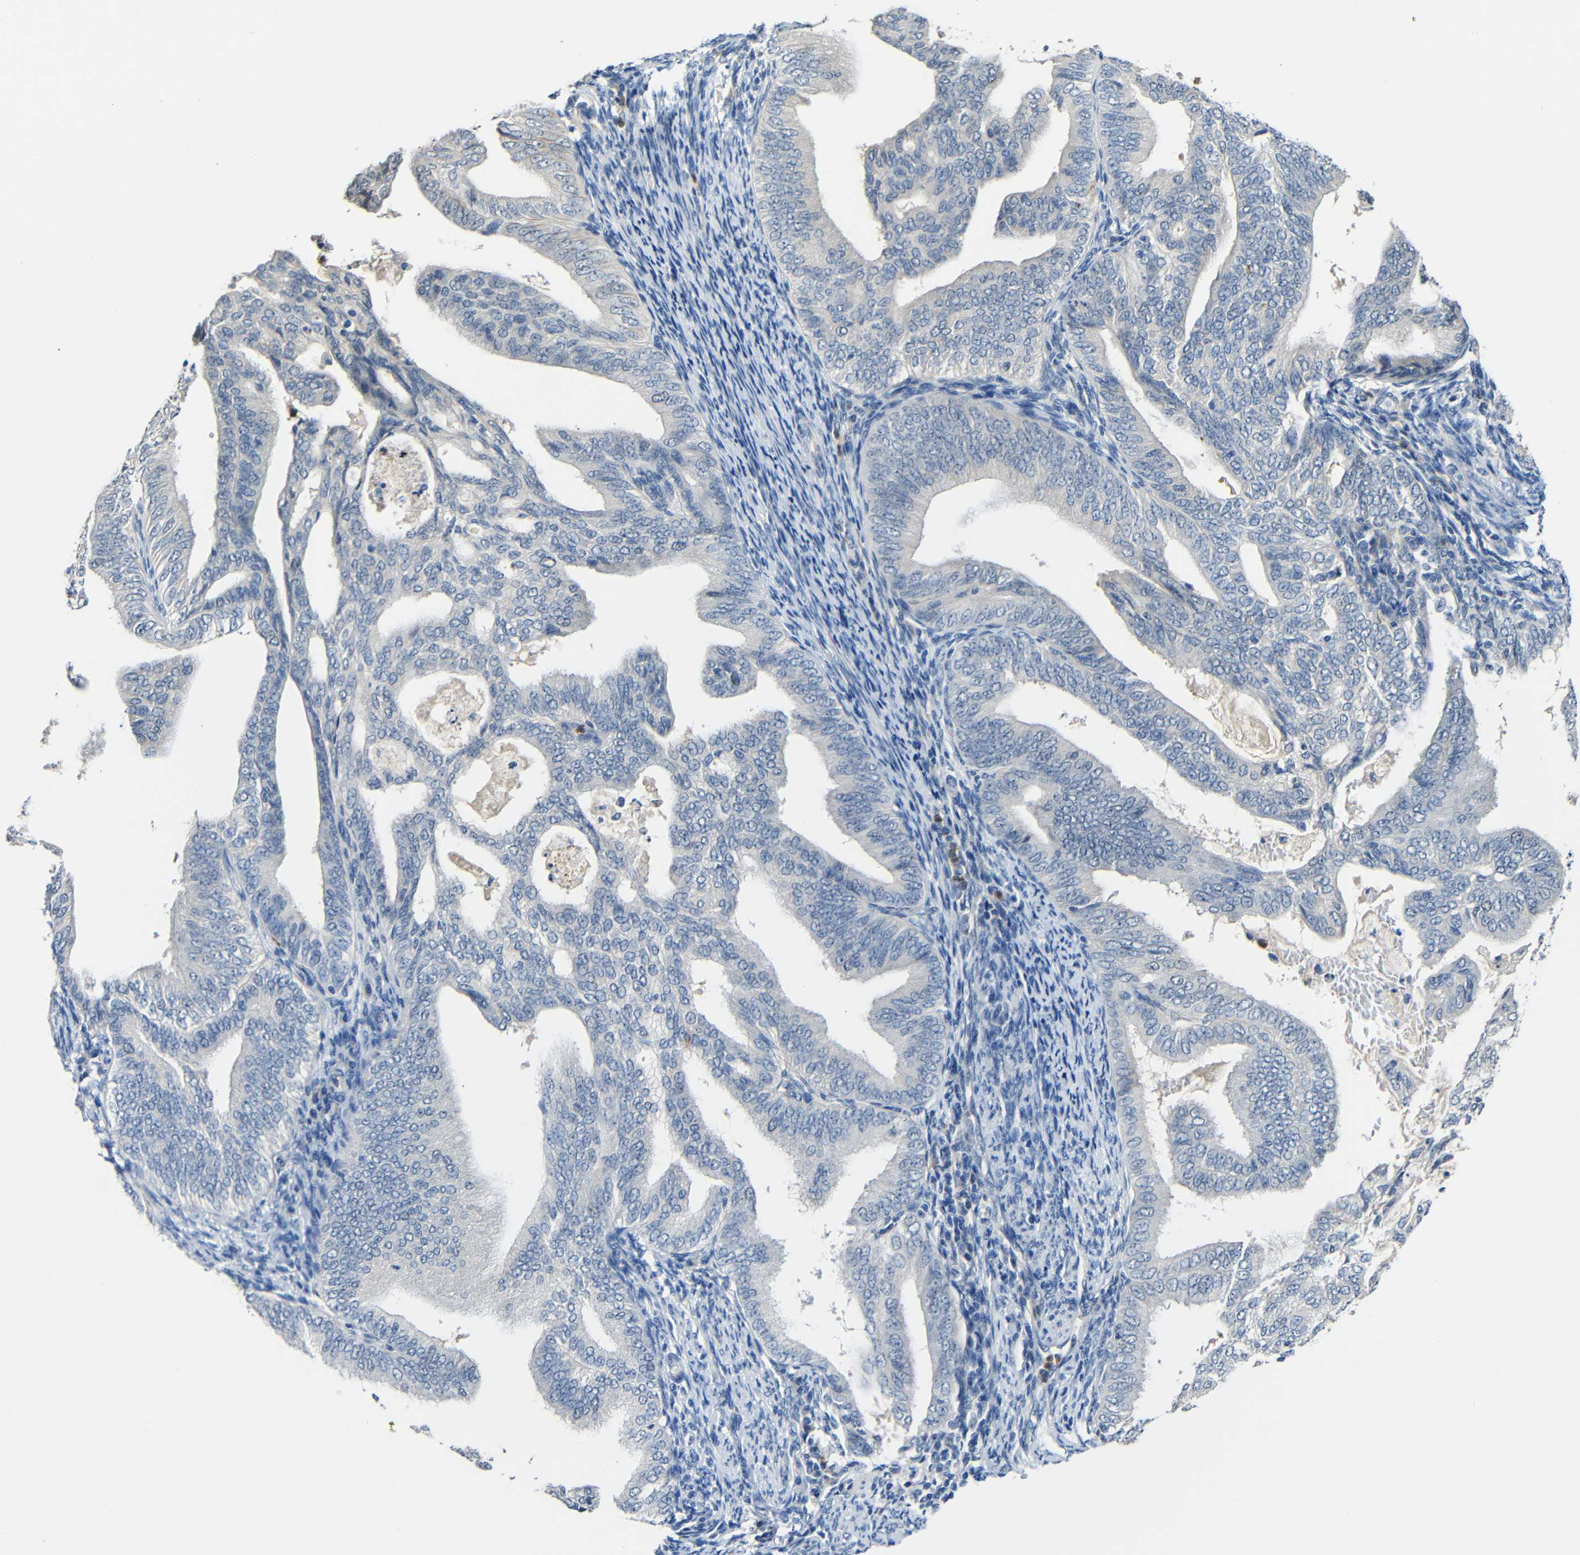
{"staining": {"intensity": "negative", "quantity": "none", "location": "none"}, "tissue": "endometrial cancer", "cell_type": "Tumor cells", "image_type": "cancer", "snomed": [{"axis": "morphology", "description": "Adenocarcinoma, NOS"}, {"axis": "topography", "description": "Endometrium"}], "caption": "Endometrial cancer was stained to show a protein in brown. There is no significant staining in tumor cells.", "gene": "STBD1", "patient": {"sex": "female", "age": 58}}